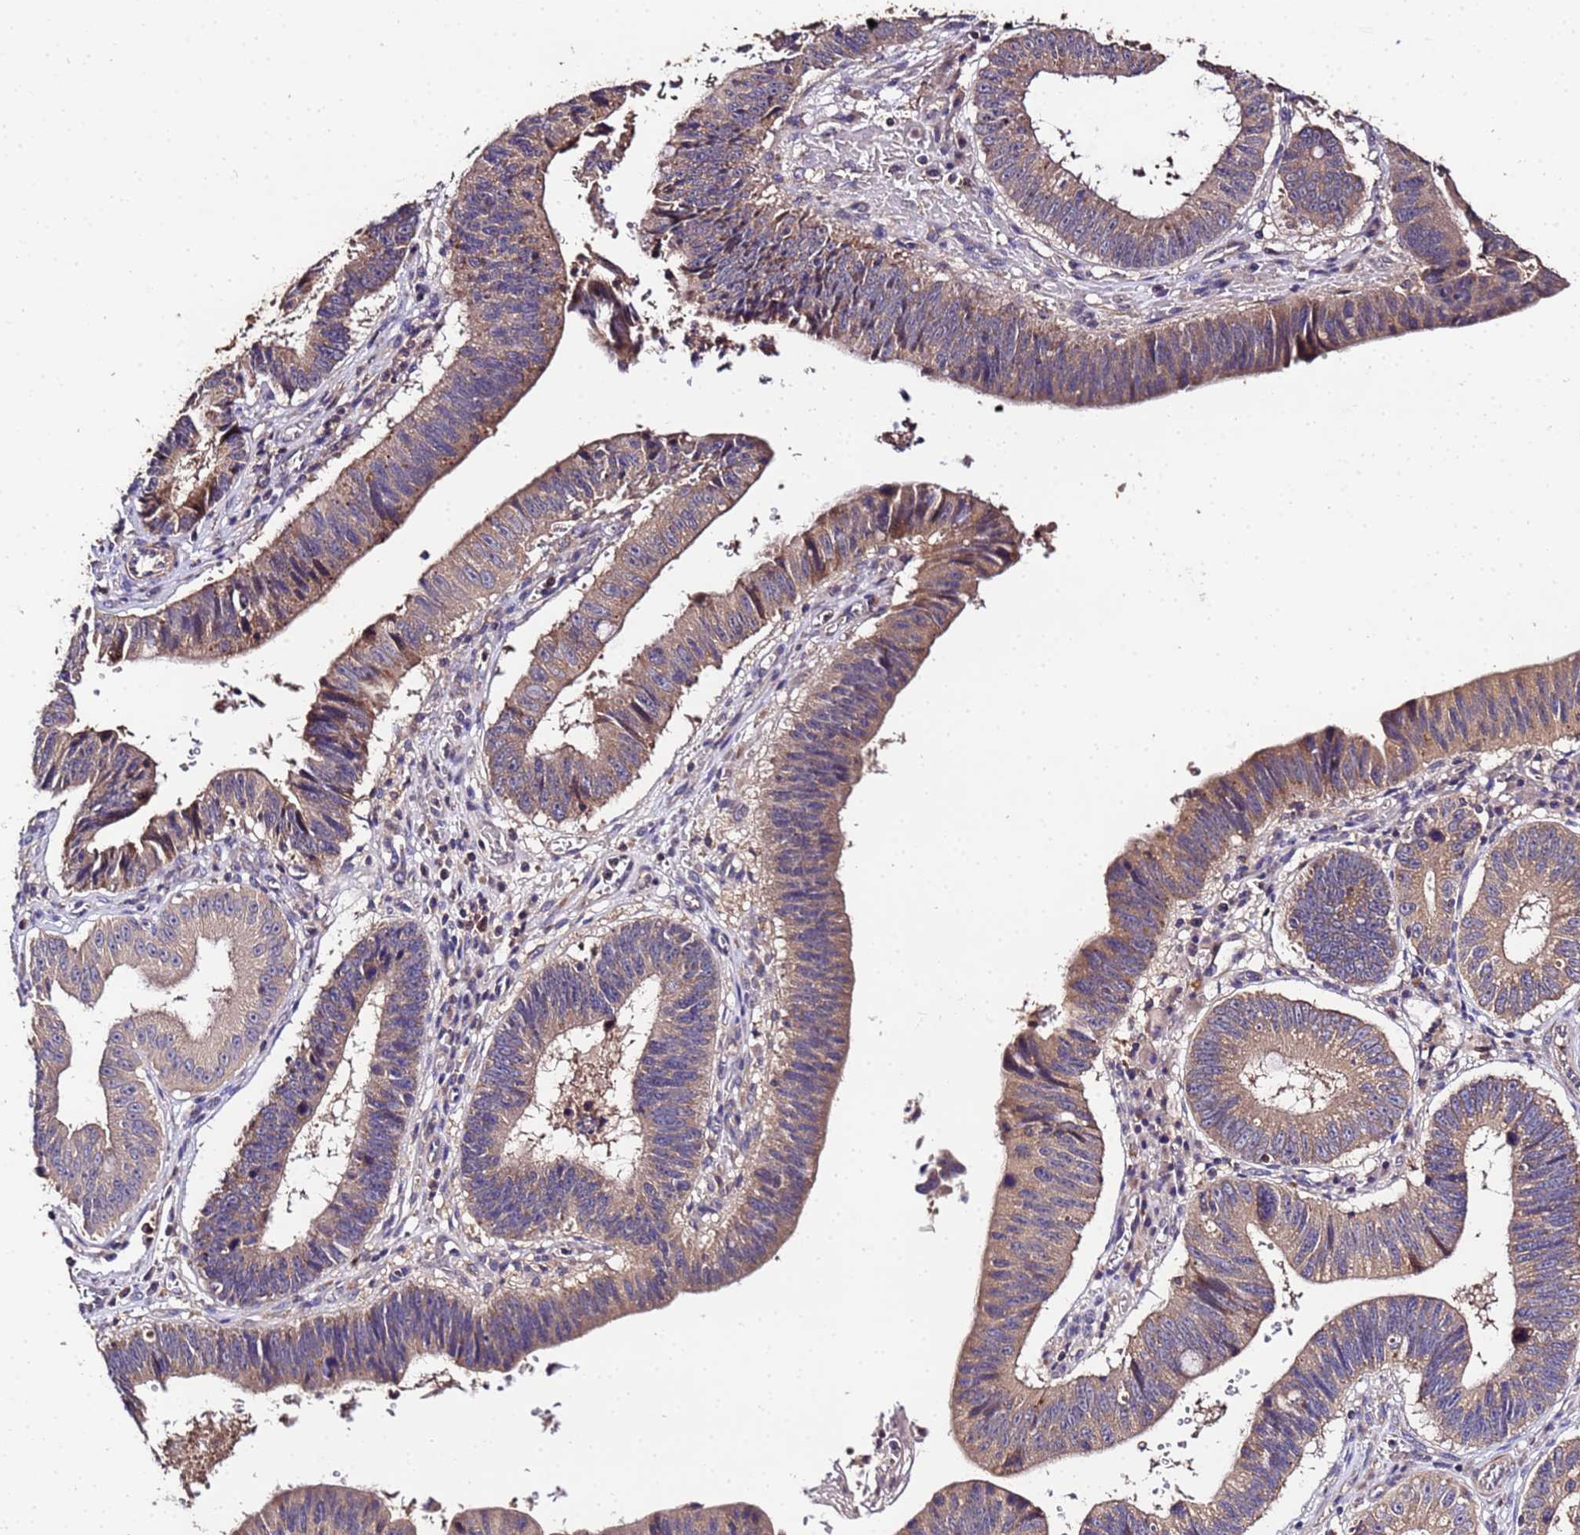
{"staining": {"intensity": "weak", "quantity": ">75%", "location": "cytoplasmic/membranous"}, "tissue": "stomach cancer", "cell_type": "Tumor cells", "image_type": "cancer", "snomed": [{"axis": "morphology", "description": "Adenocarcinoma, NOS"}, {"axis": "topography", "description": "Stomach"}], "caption": "The micrograph exhibits immunohistochemical staining of stomach cancer (adenocarcinoma). There is weak cytoplasmic/membranous positivity is identified in approximately >75% of tumor cells.", "gene": "MTERF1", "patient": {"sex": "male", "age": 59}}